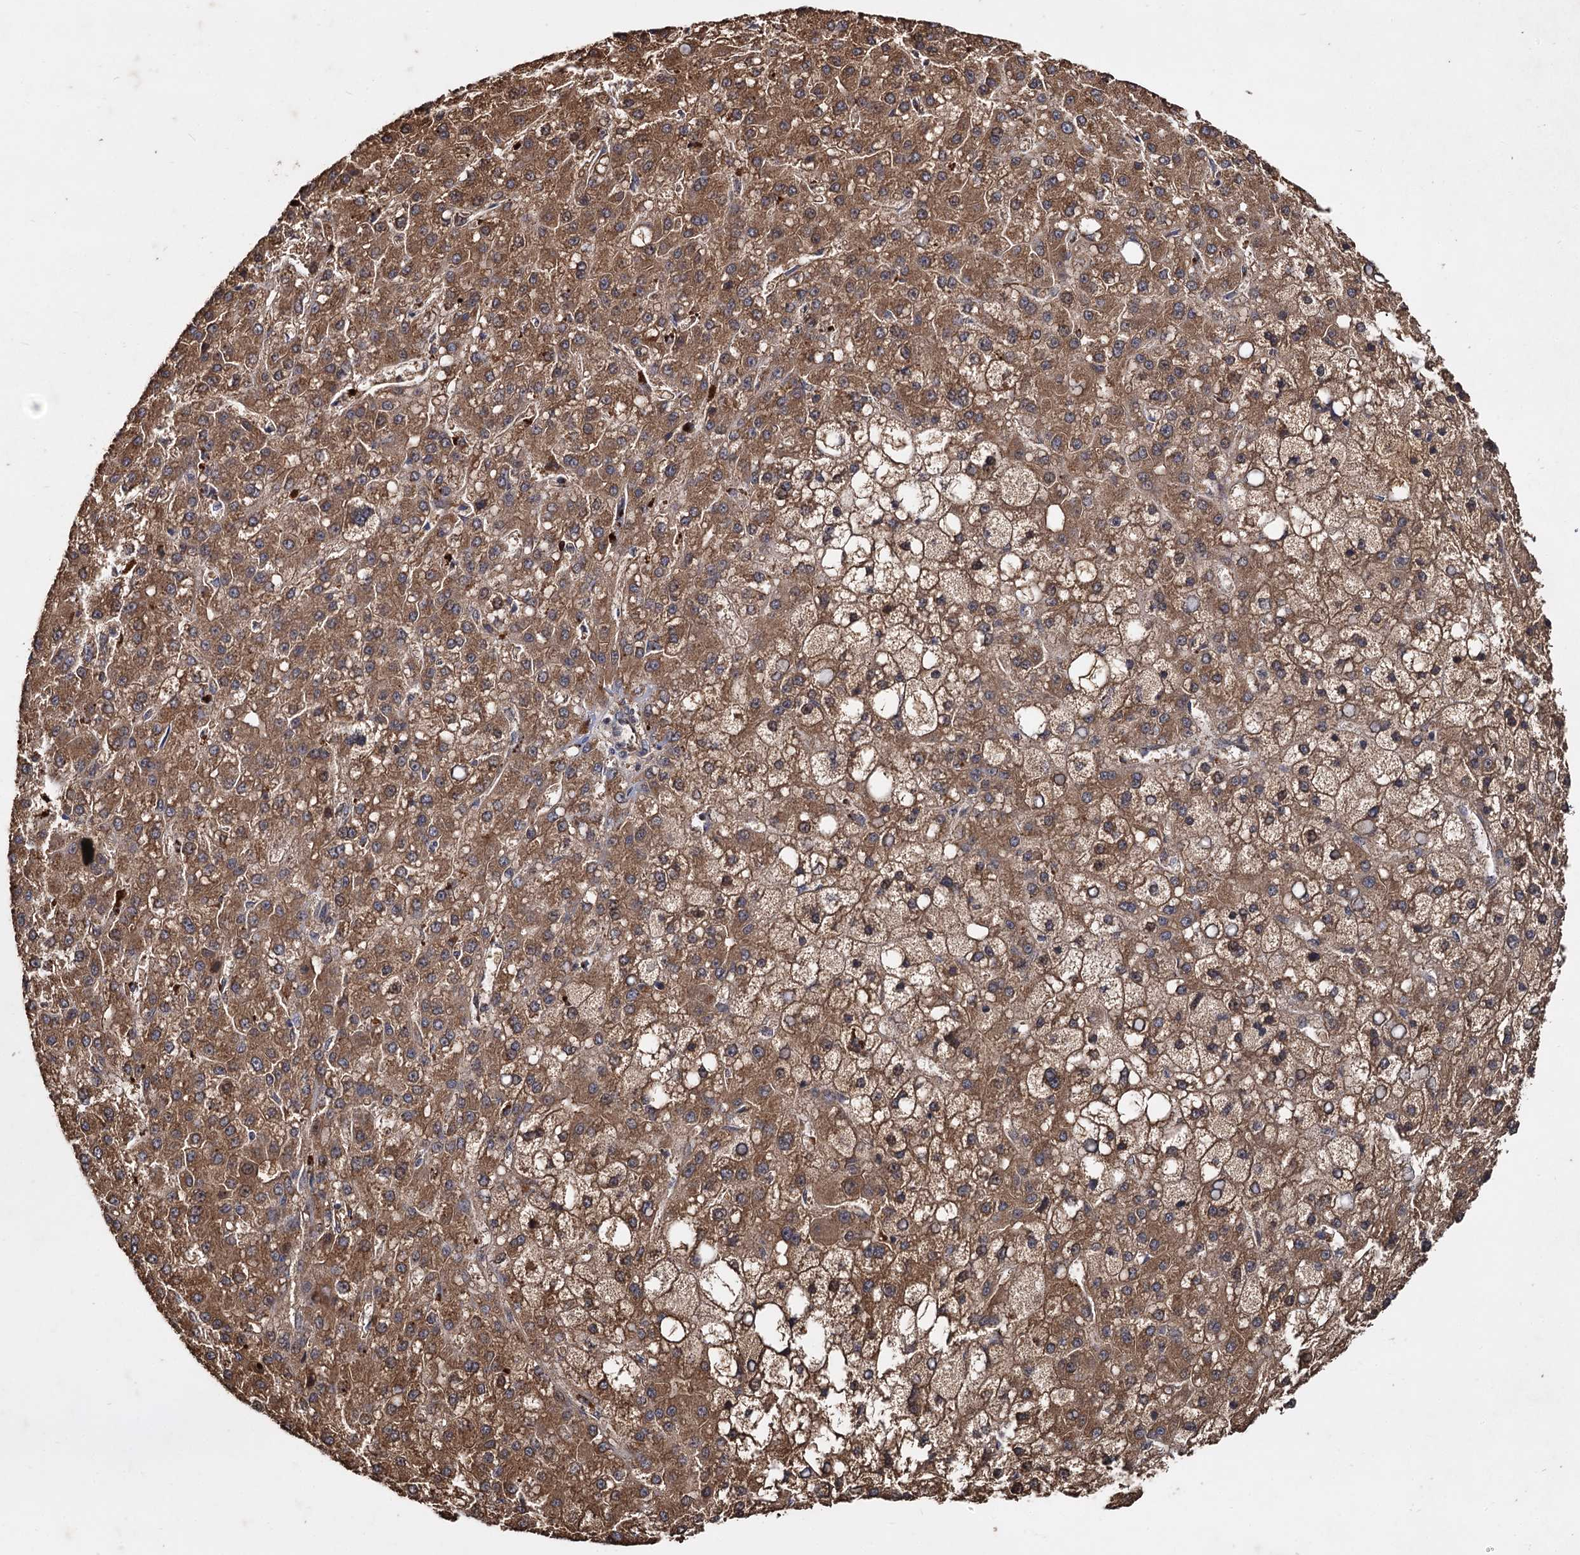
{"staining": {"intensity": "moderate", "quantity": ">75%", "location": "cytoplasmic/membranous"}, "tissue": "liver cancer", "cell_type": "Tumor cells", "image_type": "cancer", "snomed": [{"axis": "morphology", "description": "Carcinoma, Hepatocellular, NOS"}, {"axis": "topography", "description": "Liver"}], "caption": "Liver hepatocellular carcinoma stained with a brown dye reveals moderate cytoplasmic/membranous positive positivity in approximately >75% of tumor cells.", "gene": "GCLC", "patient": {"sex": "male", "age": 67}}